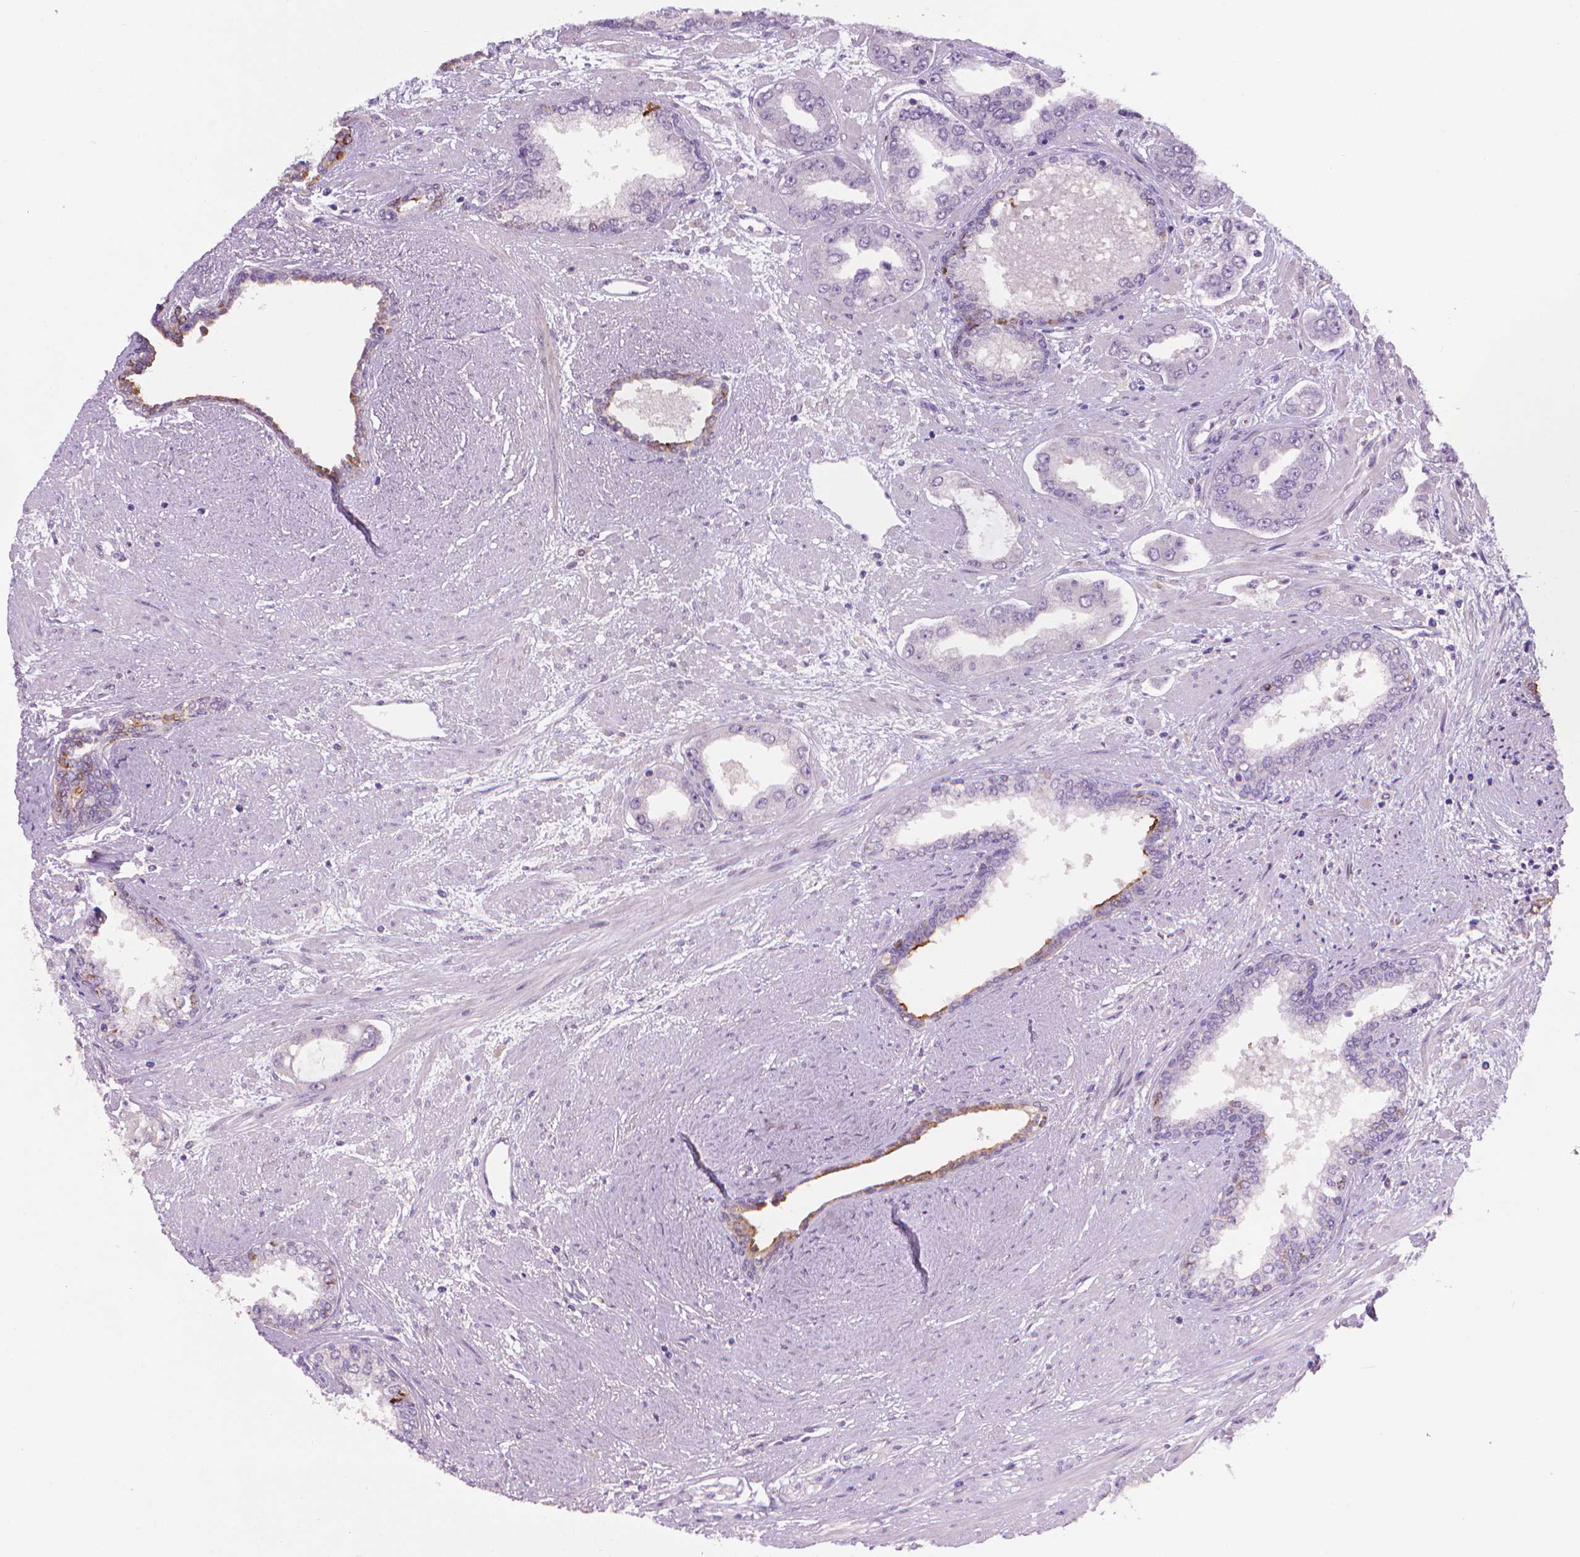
{"staining": {"intensity": "negative", "quantity": "none", "location": "none"}, "tissue": "prostate cancer", "cell_type": "Tumor cells", "image_type": "cancer", "snomed": [{"axis": "morphology", "description": "Adenocarcinoma, Low grade"}, {"axis": "topography", "description": "Prostate"}], "caption": "Immunohistochemical staining of prostate cancer (low-grade adenocarcinoma) reveals no significant positivity in tumor cells.", "gene": "MUC1", "patient": {"sex": "male", "age": 60}}